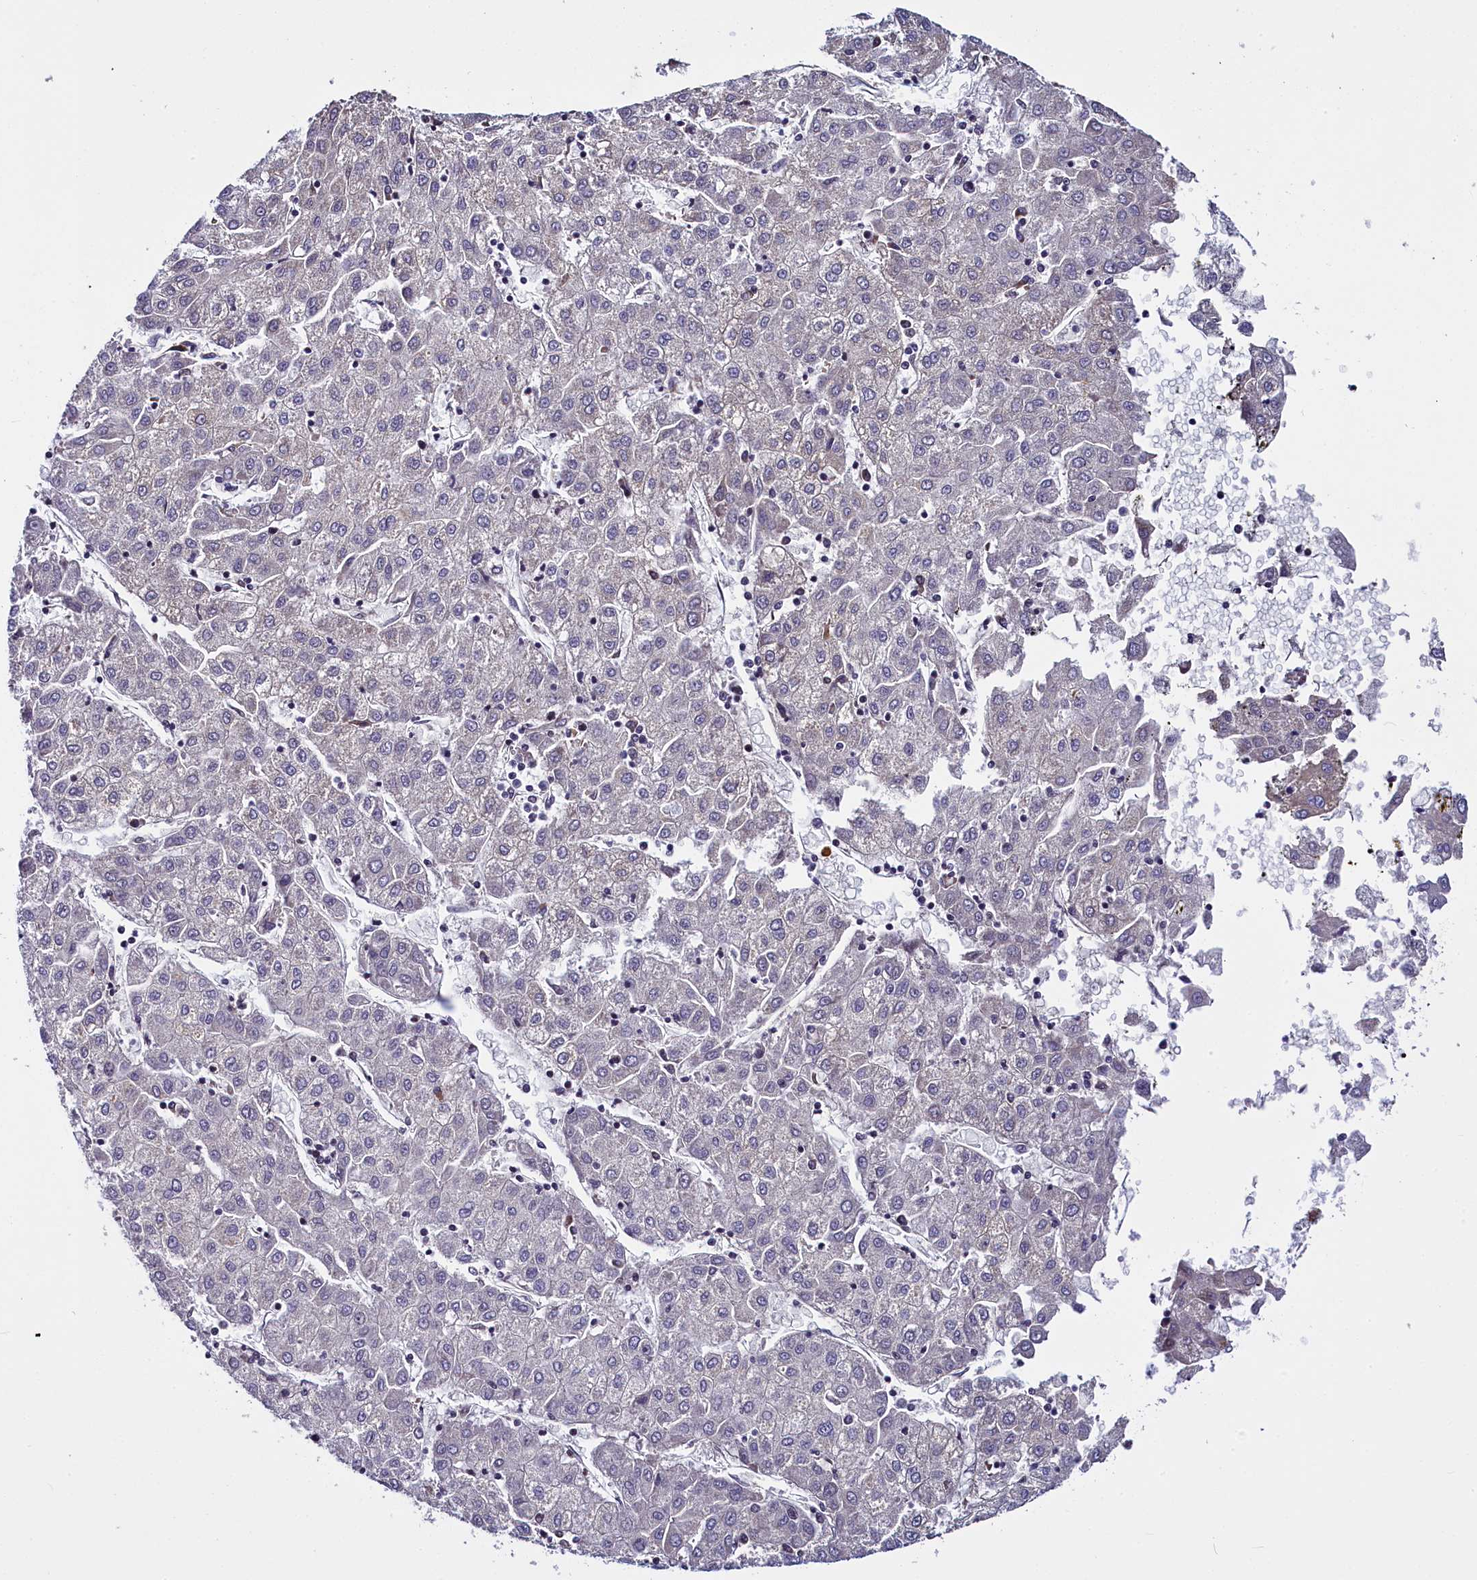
{"staining": {"intensity": "negative", "quantity": "none", "location": "none"}, "tissue": "liver cancer", "cell_type": "Tumor cells", "image_type": "cancer", "snomed": [{"axis": "morphology", "description": "Carcinoma, Hepatocellular, NOS"}, {"axis": "topography", "description": "Liver"}], "caption": "Immunohistochemistry (IHC) histopathology image of human hepatocellular carcinoma (liver) stained for a protein (brown), which displays no positivity in tumor cells. Nuclei are stained in blue.", "gene": "MRC2", "patient": {"sex": "male", "age": 72}}